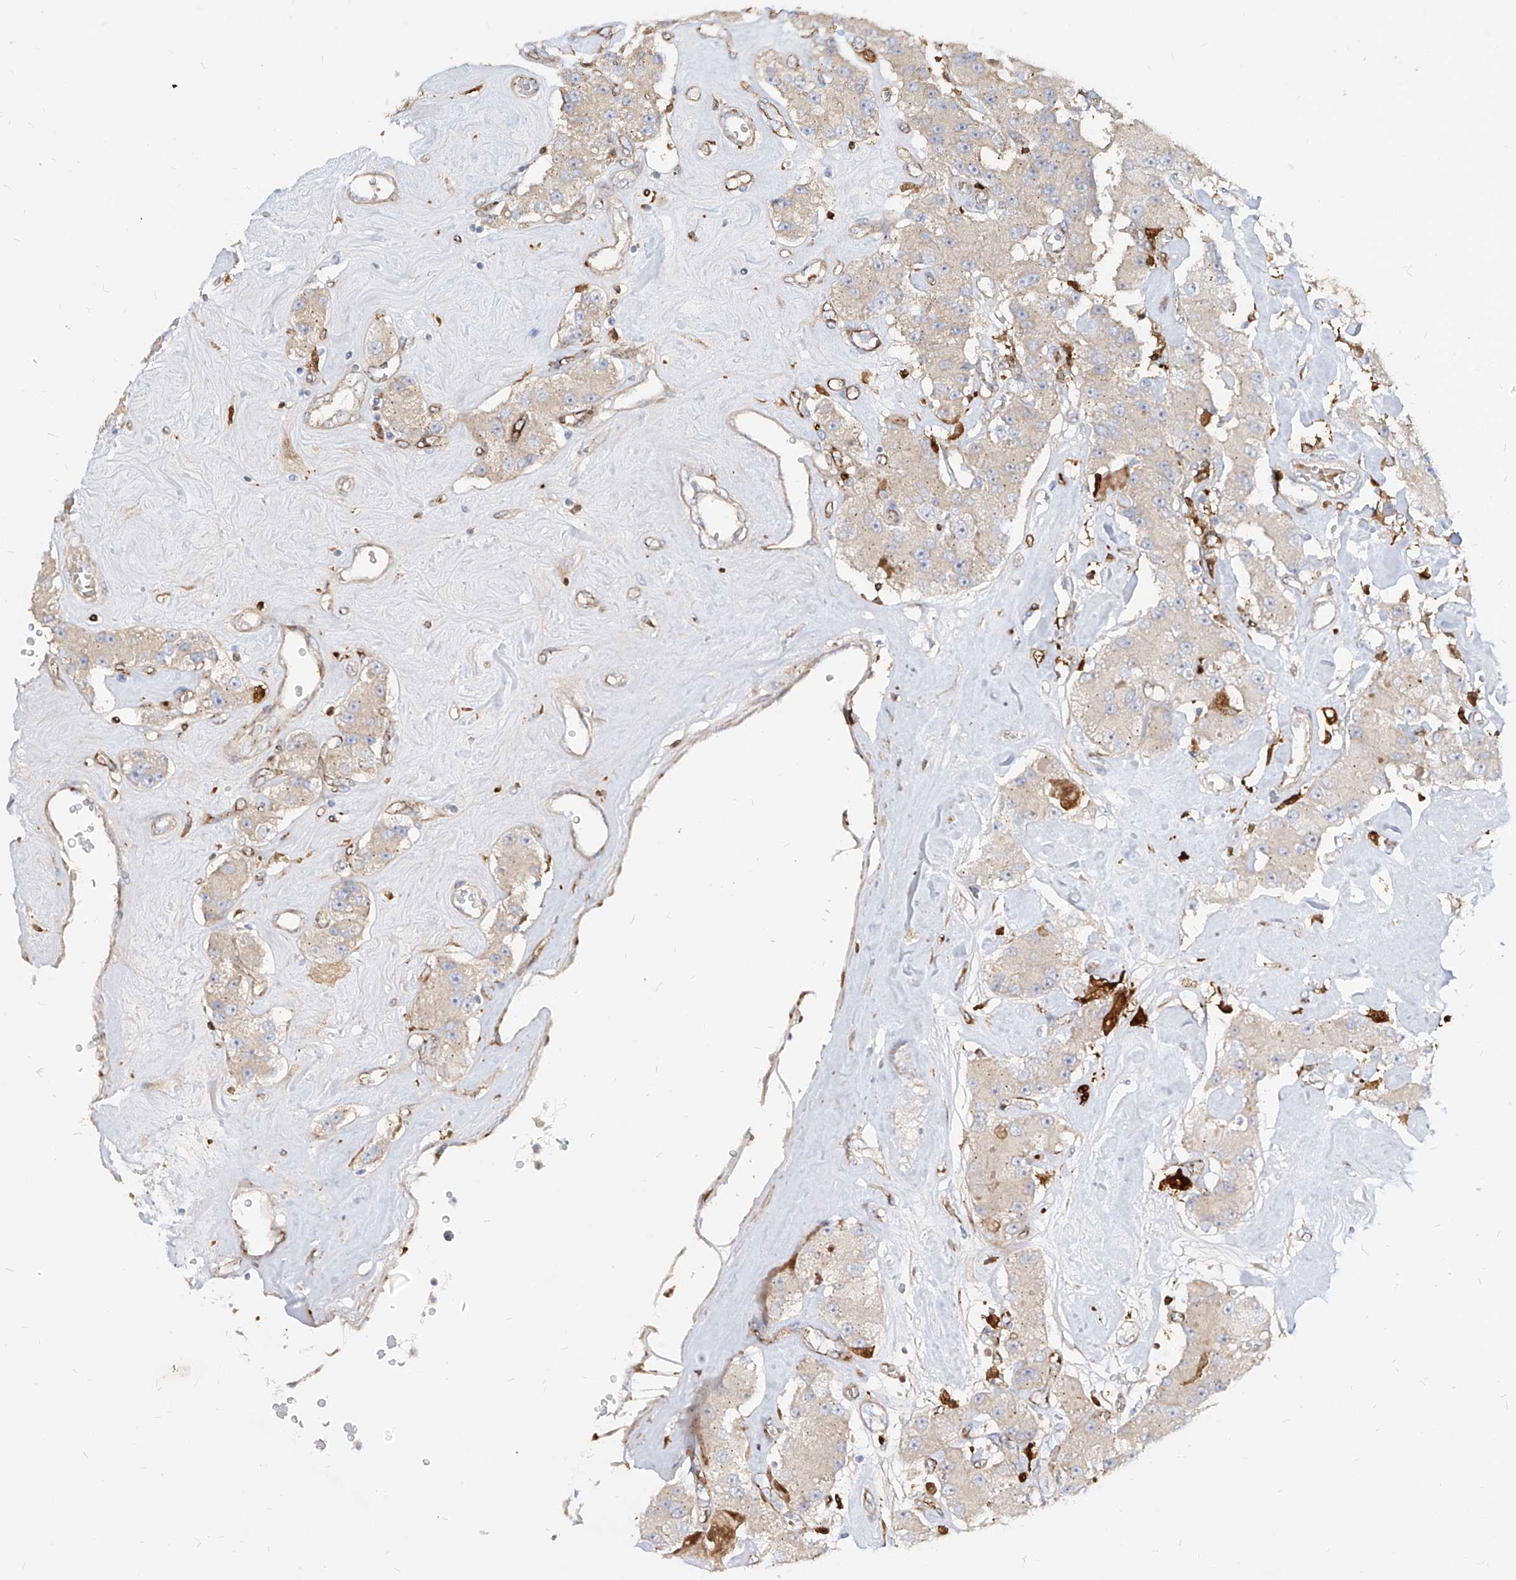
{"staining": {"intensity": "negative", "quantity": "none", "location": "none"}, "tissue": "carcinoid", "cell_type": "Tumor cells", "image_type": "cancer", "snomed": [{"axis": "morphology", "description": "Carcinoid, malignant, NOS"}, {"axis": "topography", "description": "Pancreas"}], "caption": "The immunohistochemistry photomicrograph has no significant expression in tumor cells of carcinoid tissue.", "gene": "KYNU", "patient": {"sex": "male", "age": 41}}